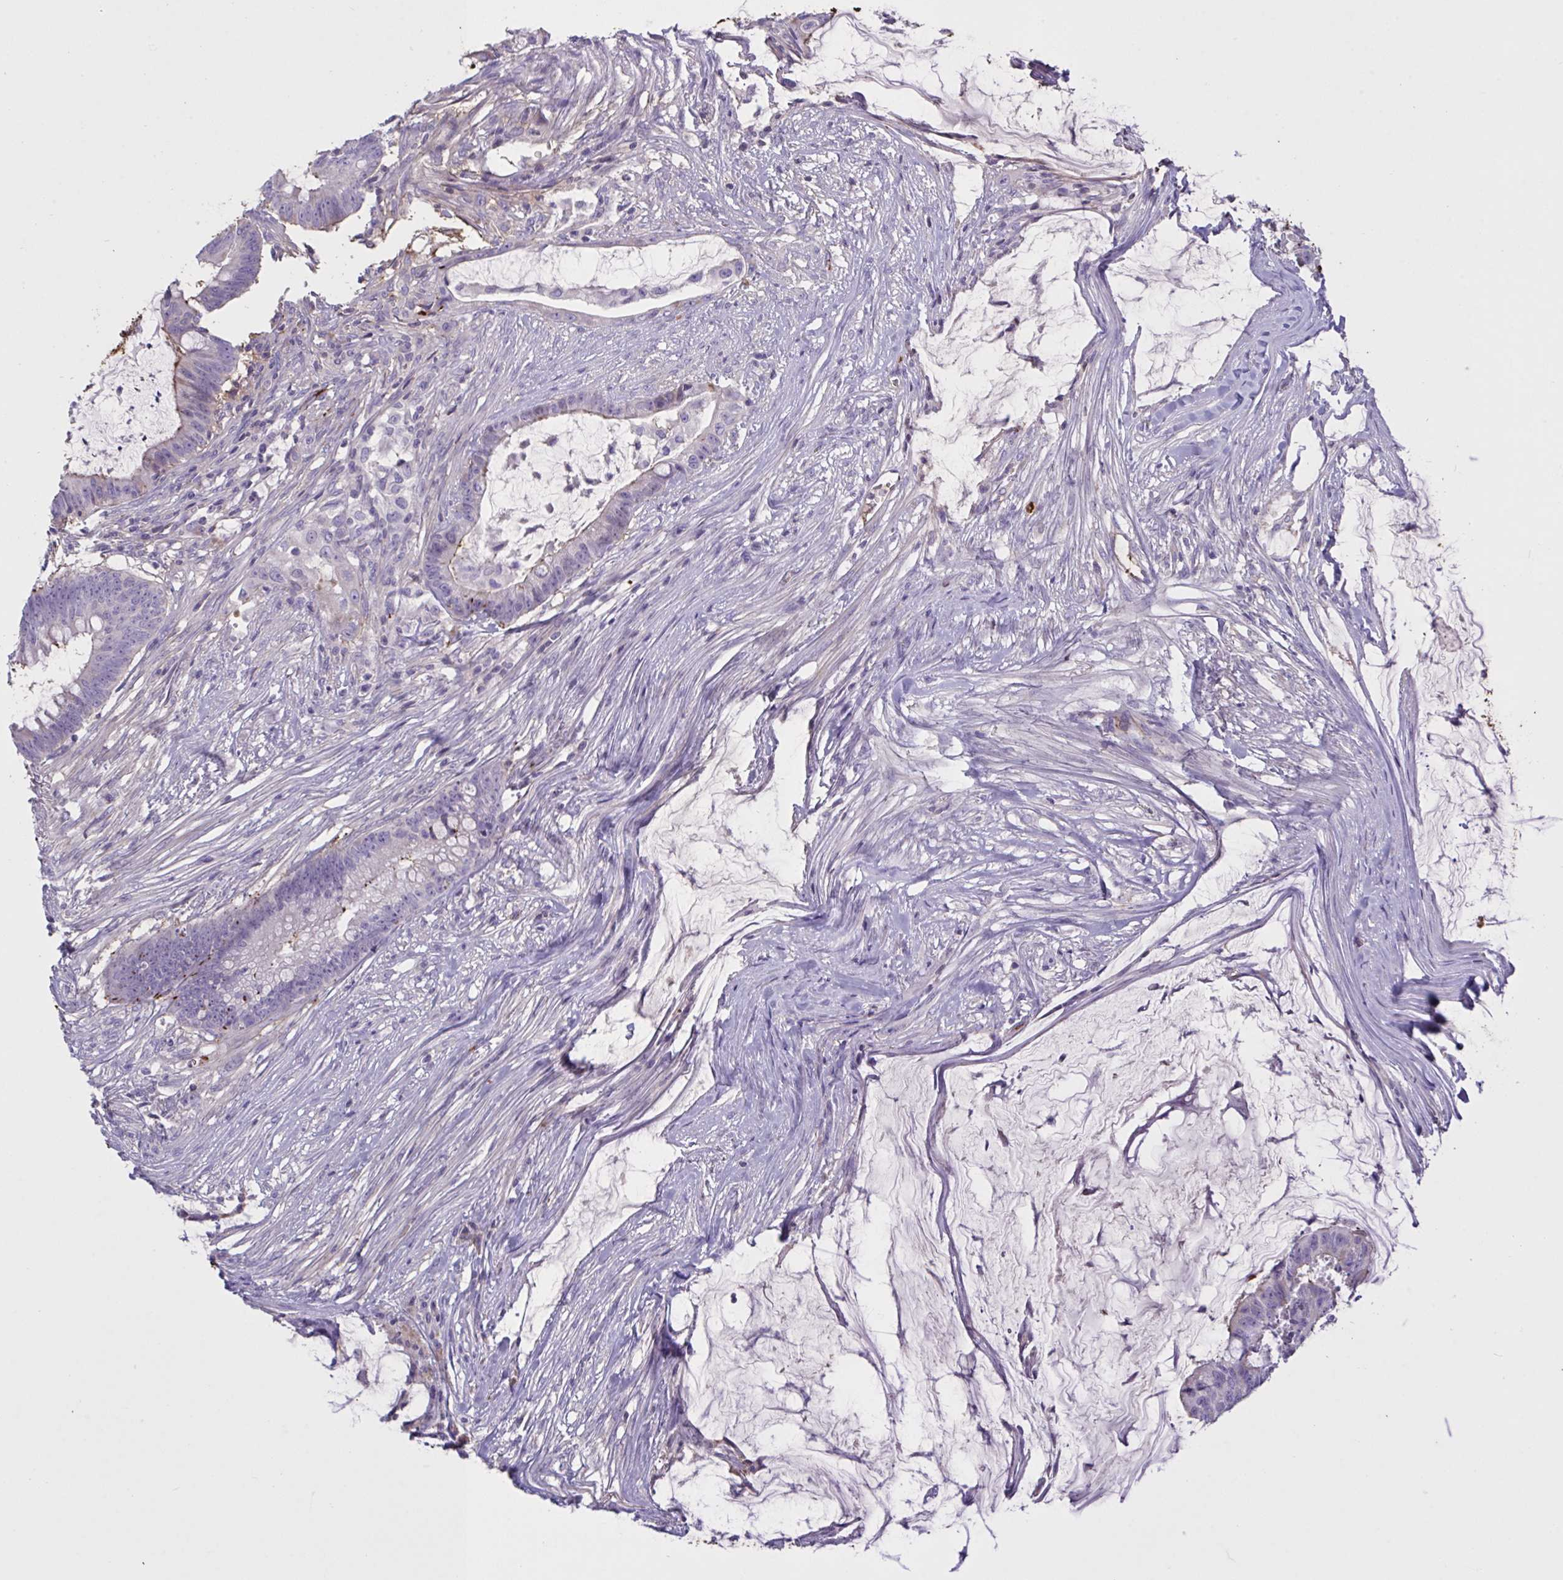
{"staining": {"intensity": "weak", "quantity": "<25%", "location": "cytoplasmic/membranous"}, "tissue": "colorectal cancer", "cell_type": "Tumor cells", "image_type": "cancer", "snomed": [{"axis": "morphology", "description": "Adenocarcinoma, NOS"}, {"axis": "topography", "description": "Colon"}], "caption": "Immunohistochemical staining of human colorectal cancer (adenocarcinoma) displays no significant staining in tumor cells.", "gene": "IL1R1", "patient": {"sex": "male", "age": 62}}